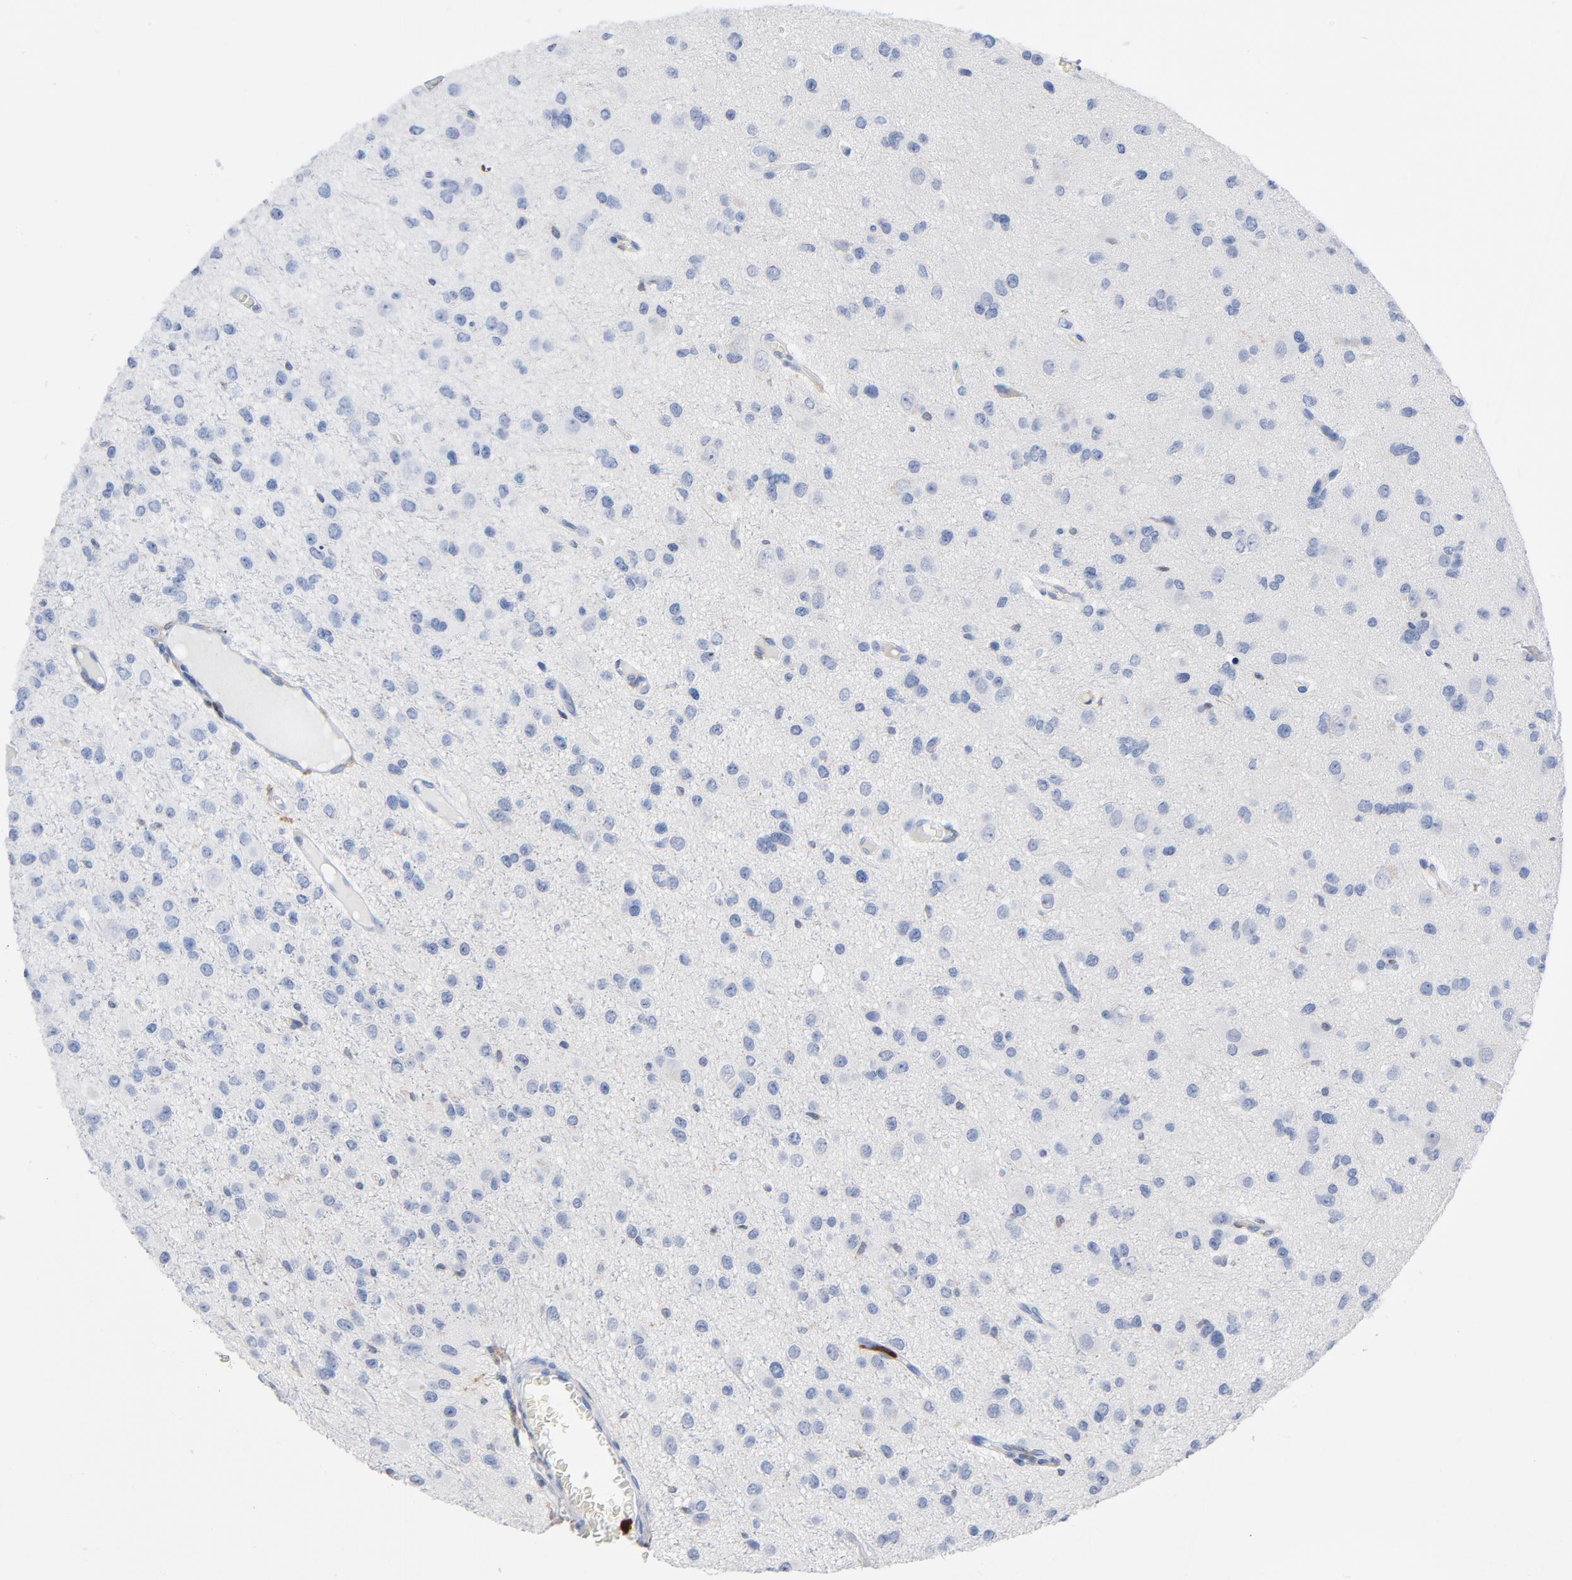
{"staining": {"intensity": "negative", "quantity": "none", "location": "none"}, "tissue": "glioma", "cell_type": "Tumor cells", "image_type": "cancer", "snomed": [{"axis": "morphology", "description": "Glioma, malignant, Low grade"}, {"axis": "topography", "description": "Brain"}], "caption": "An image of human malignant glioma (low-grade) is negative for staining in tumor cells. Brightfield microscopy of IHC stained with DAB (brown) and hematoxylin (blue), captured at high magnification.", "gene": "NCF1", "patient": {"sex": "male", "age": 42}}